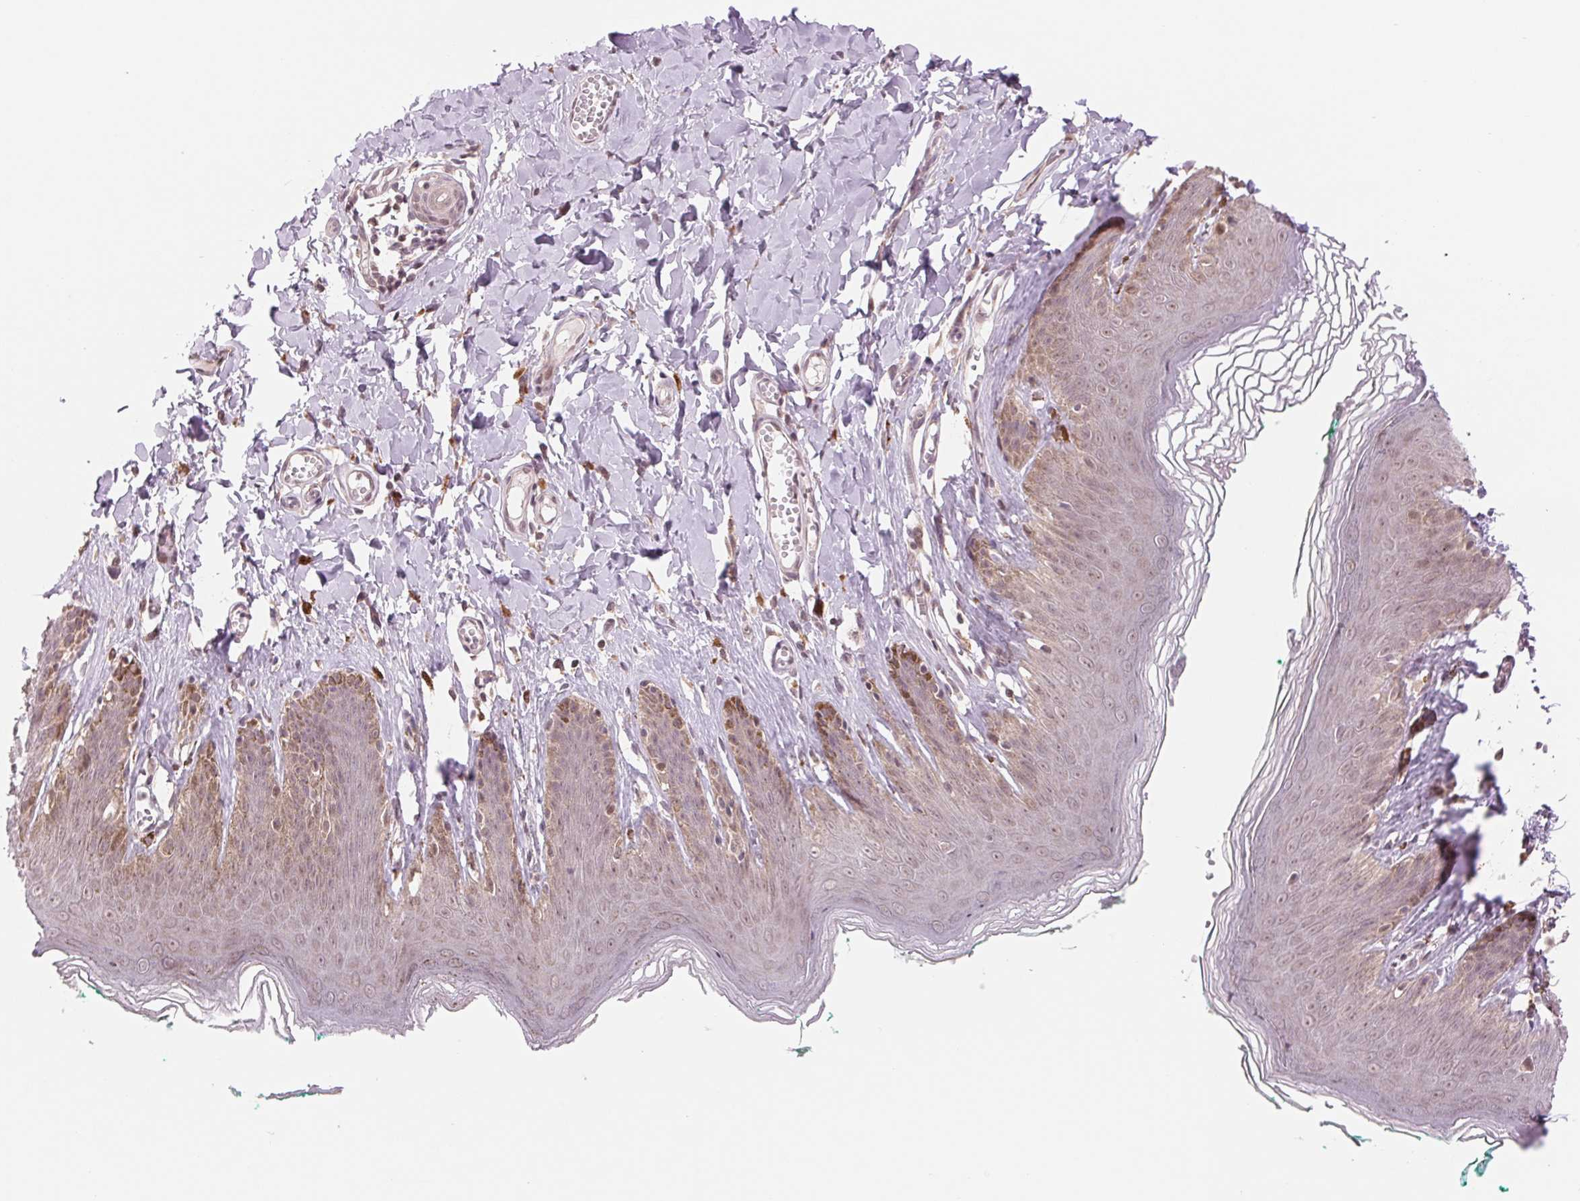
{"staining": {"intensity": "weak", "quantity": ">75%", "location": "nuclear"}, "tissue": "skin", "cell_type": "Epidermal cells", "image_type": "normal", "snomed": [{"axis": "morphology", "description": "Normal tissue, NOS"}, {"axis": "topography", "description": "Vulva"}, {"axis": "topography", "description": "Peripheral nerve tissue"}], "caption": "IHC (DAB (3,3'-diaminobenzidine)) staining of normal skin demonstrates weak nuclear protein expression in about >75% of epidermal cells. Nuclei are stained in blue.", "gene": "ARHGAP32", "patient": {"sex": "female", "age": 66}}